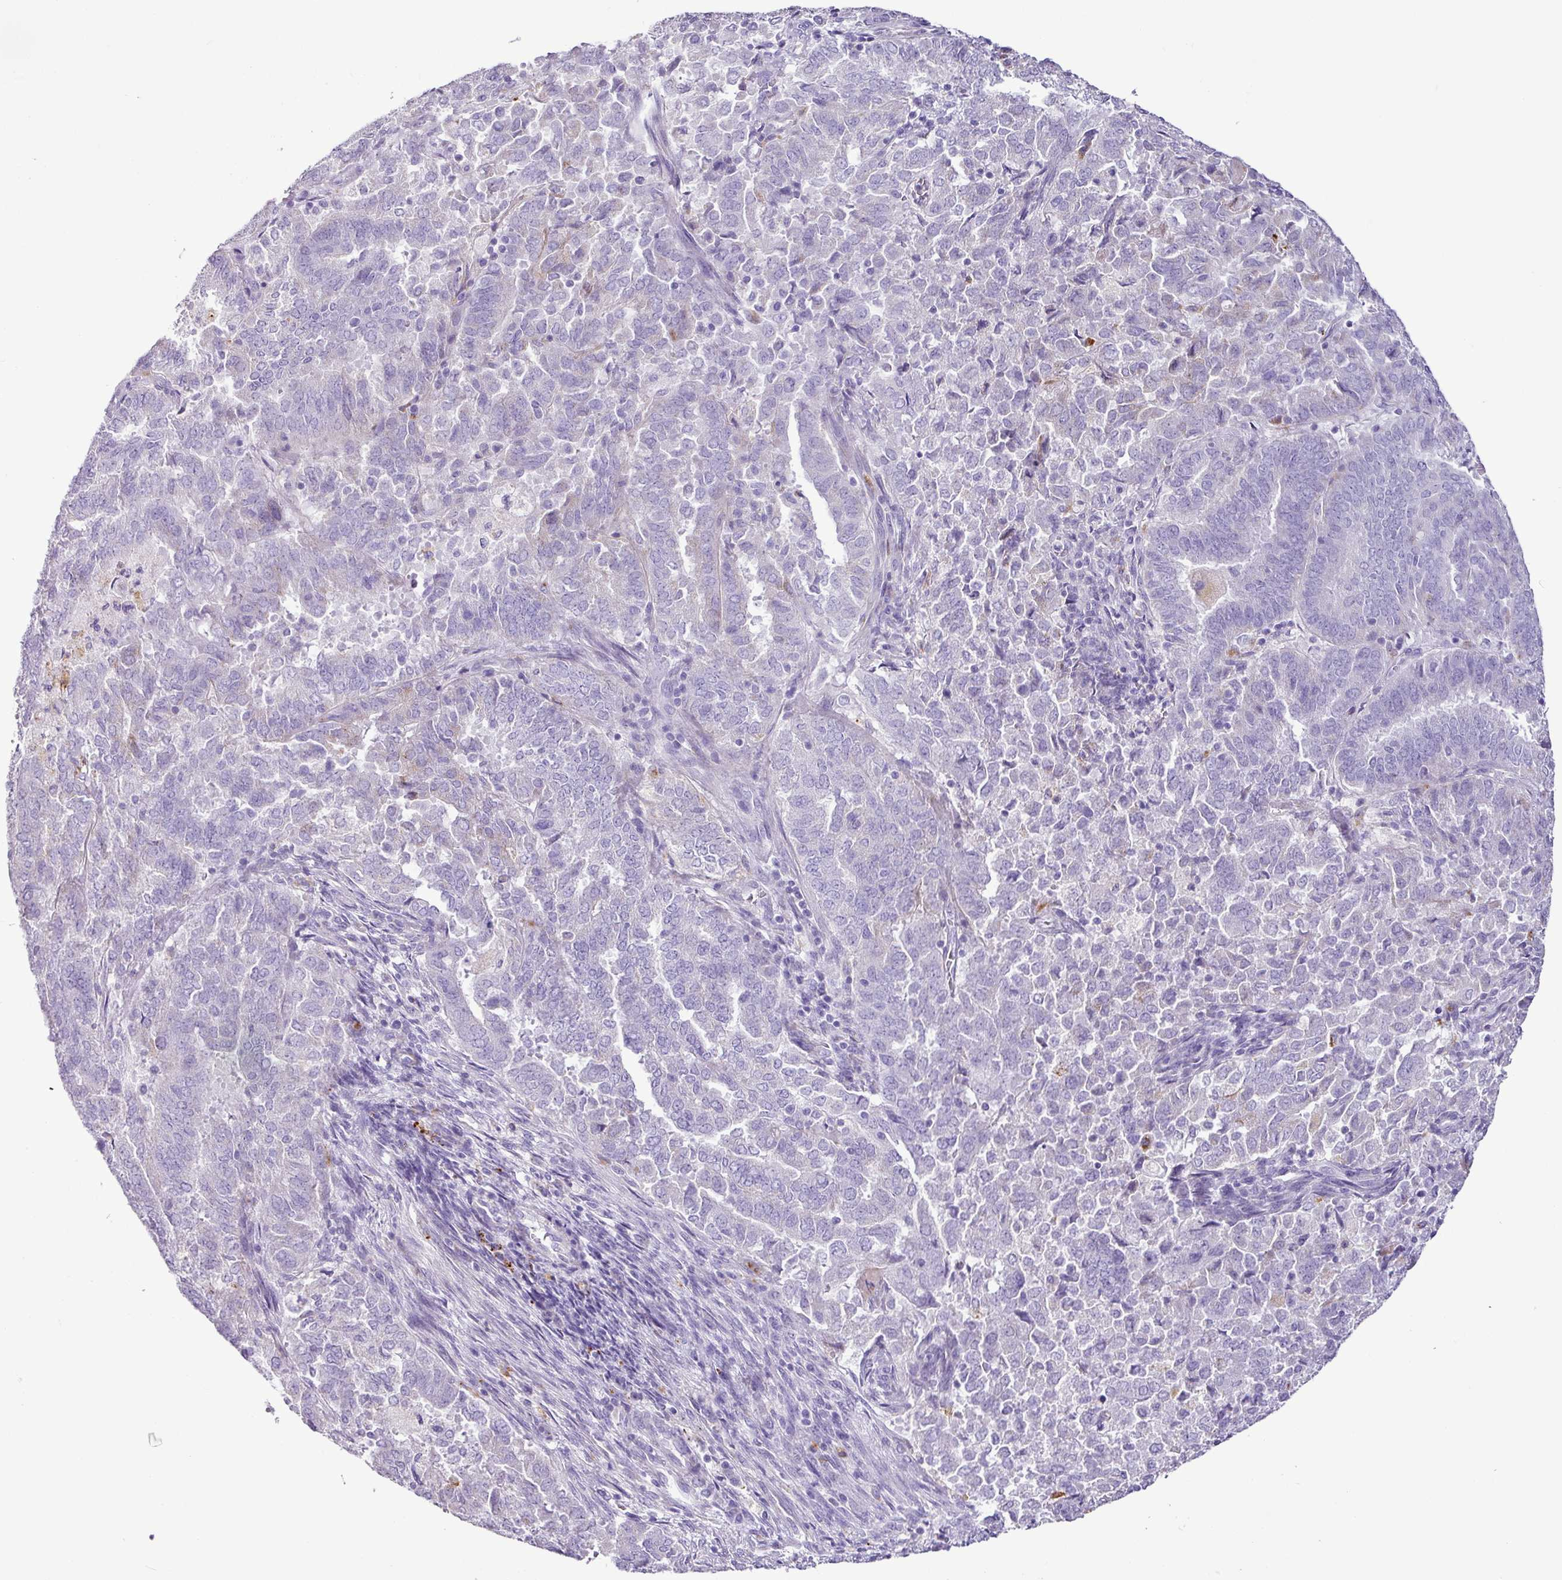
{"staining": {"intensity": "negative", "quantity": "none", "location": "none"}, "tissue": "endometrial cancer", "cell_type": "Tumor cells", "image_type": "cancer", "snomed": [{"axis": "morphology", "description": "Adenocarcinoma, NOS"}, {"axis": "topography", "description": "Endometrium"}], "caption": "This is a image of IHC staining of endometrial cancer (adenocarcinoma), which shows no staining in tumor cells. (IHC, brightfield microscopy, high magnification).", "gene": "PGAP4", "patient": {"sex": "female", "age": 72}}